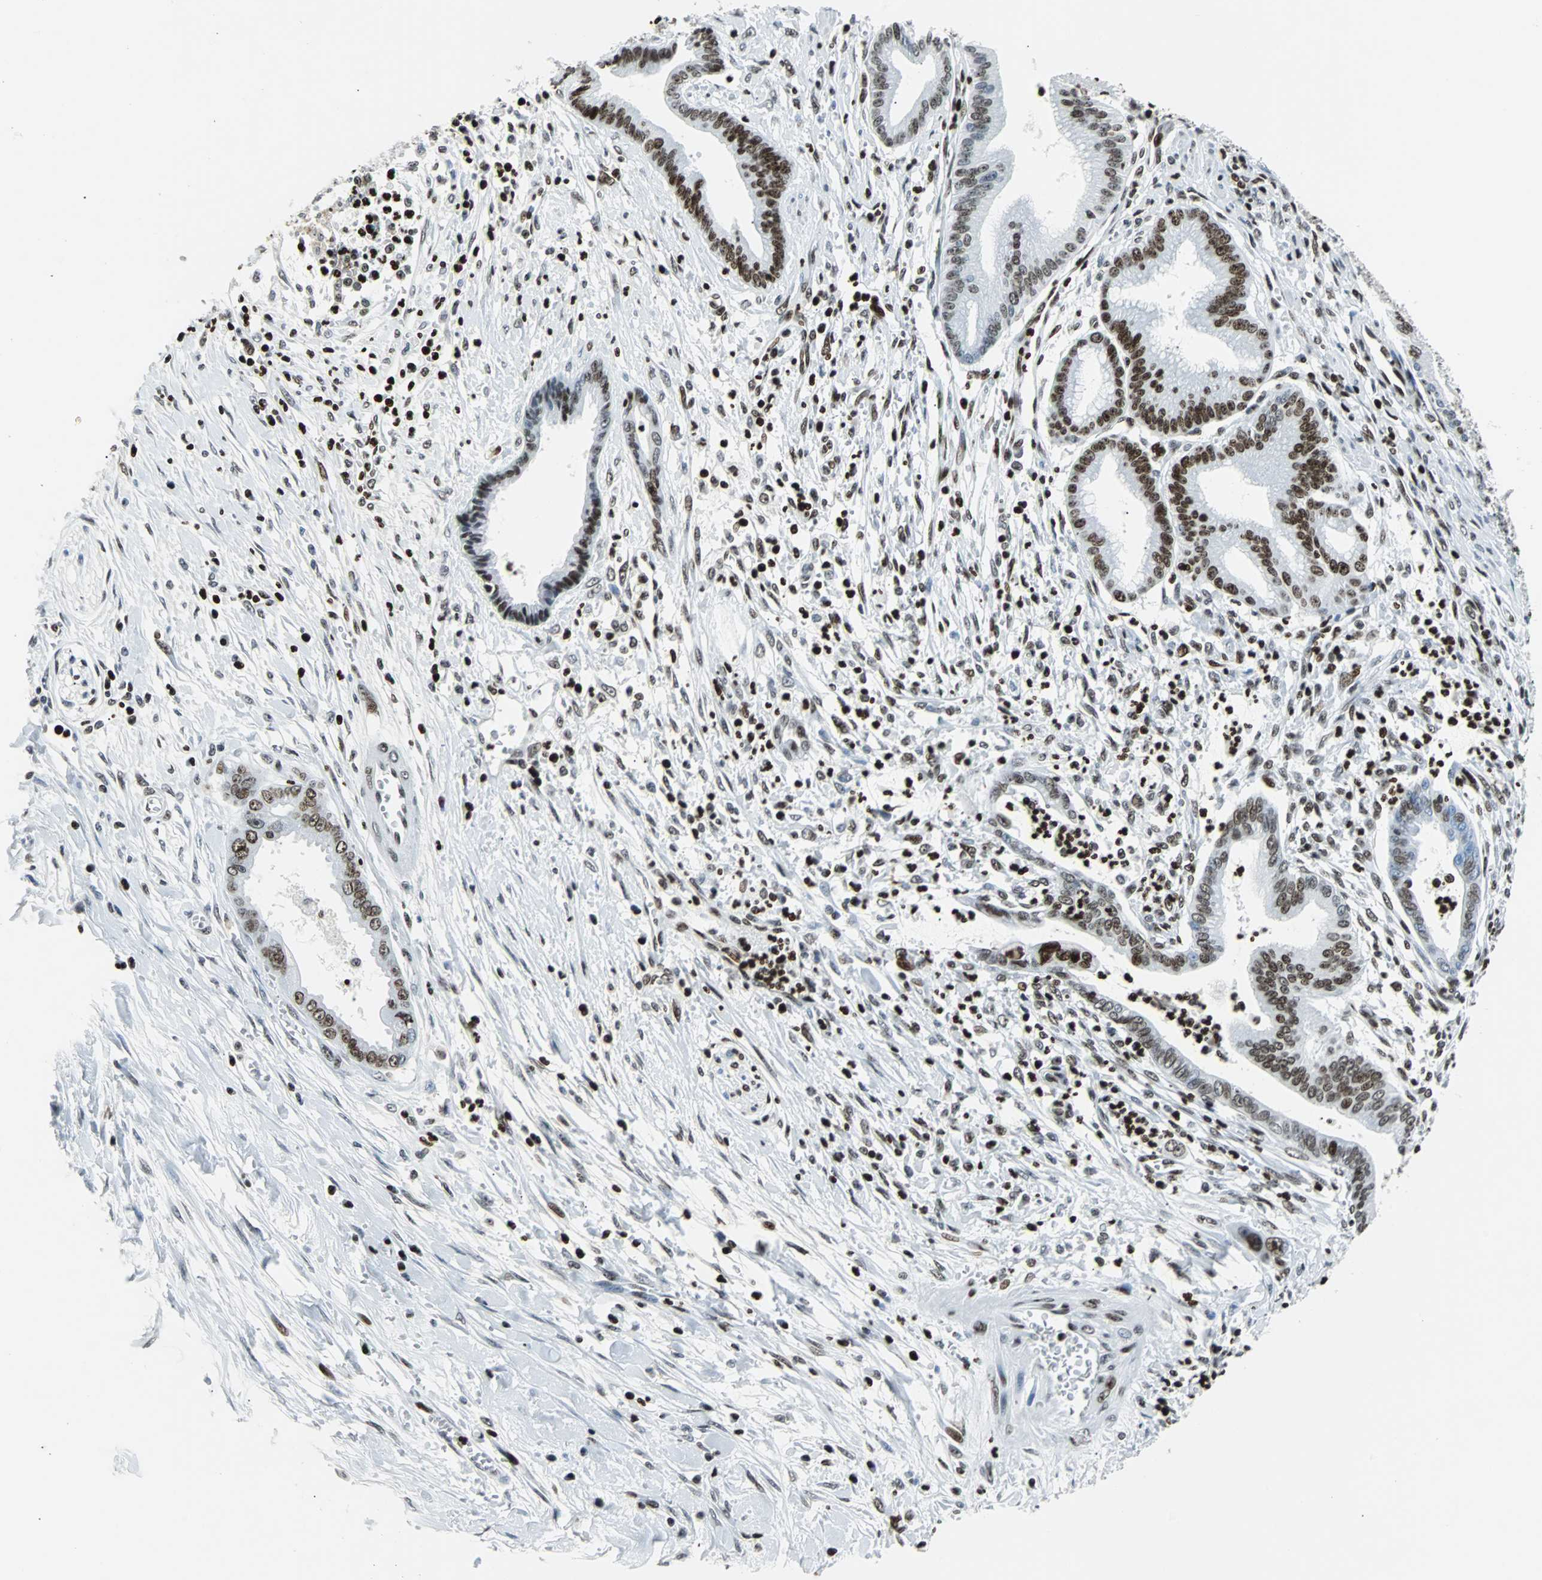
{"staining": {"intensity": "strong", "quantity": ">75%", "location": "nuclear"}, "tissue": "pancreatic cancer", "cell_type": "Tumor cells", "image_type": "cancer", "snomed": [{"axis": "morphology", "description": "Adenocarcinoma, NOS"}, {"axis": "topography", "description": "Pancreas"}], "caption": "A photomicrograph of human adenocarcinoma (pancreatic) stained for a protein exhibits strong nuclear brown staining in tumor cells. (Brightfield microscopy of DAB IHC at high magnification).", "gene": "ZNF131", "patient": {"sex": "male", "age": 59}}